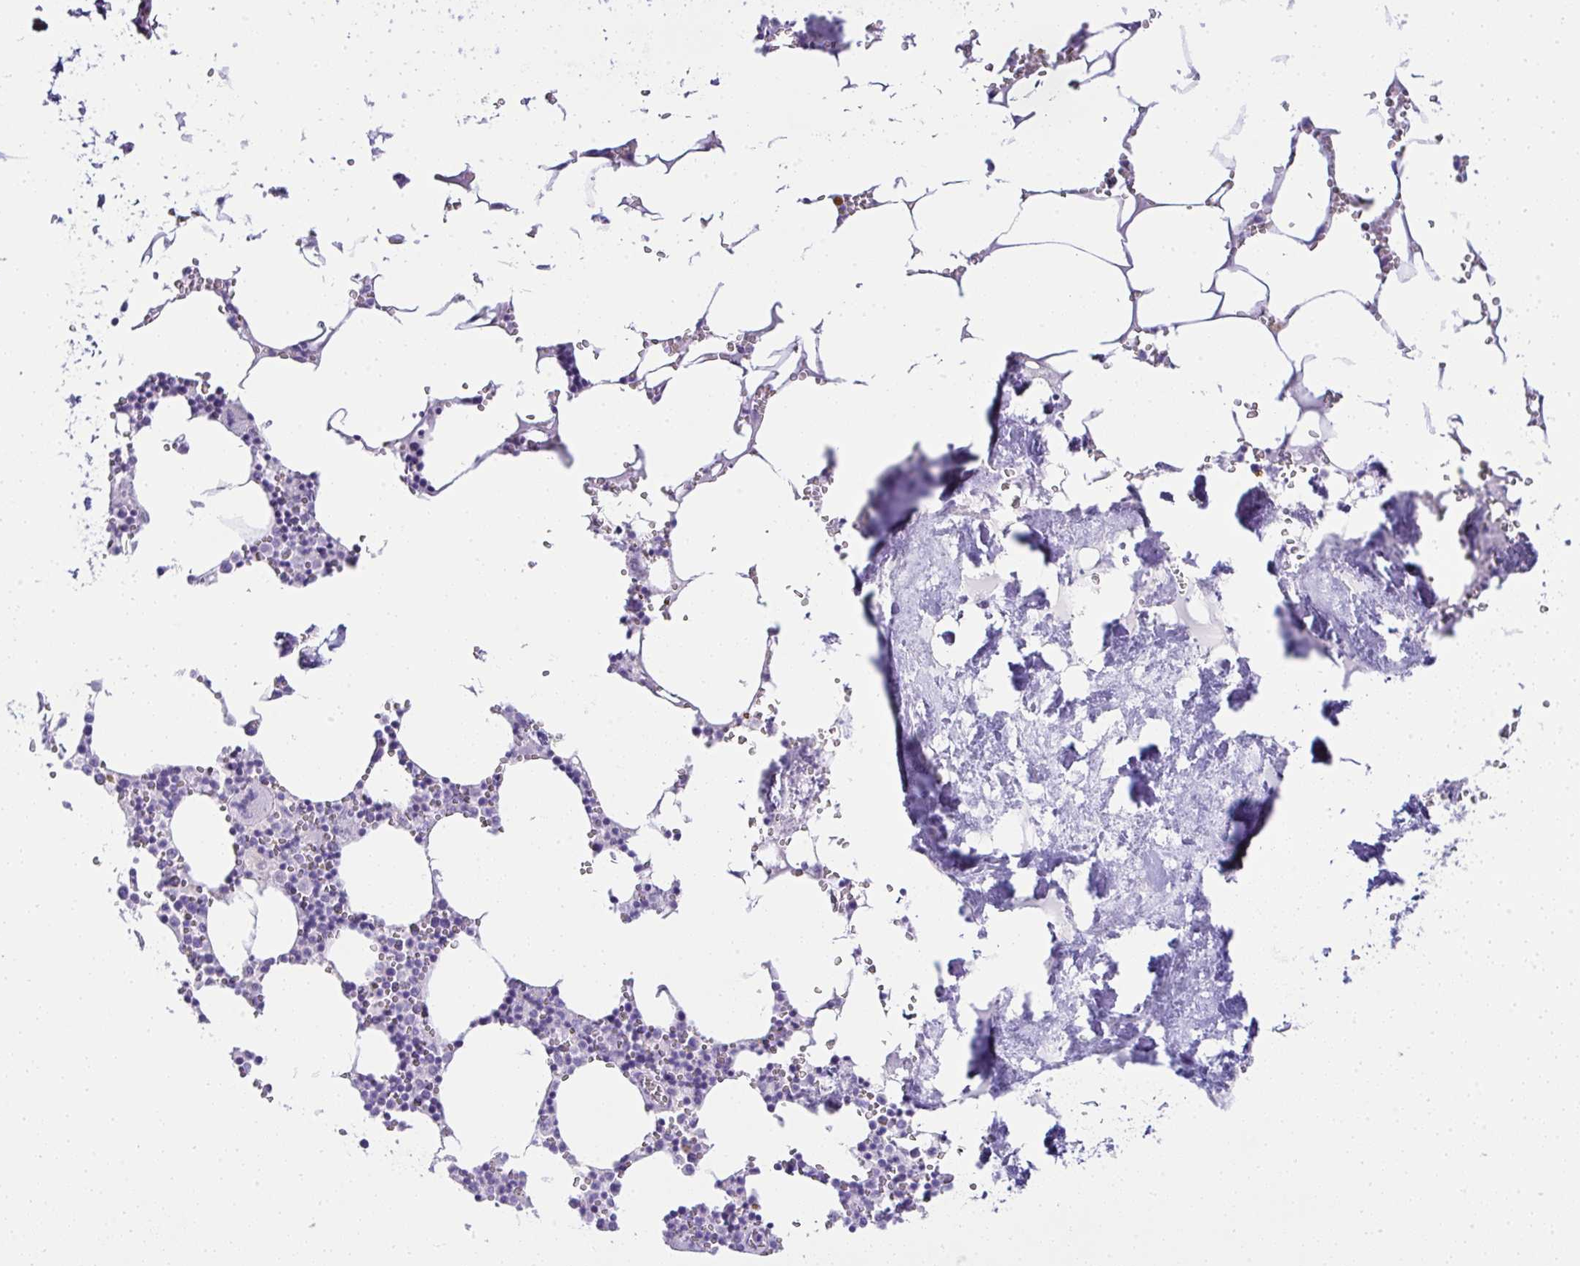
{"staining": {"intensity": "negative", "quantity": "none", "location": "none"}, "tissue": "bone marrow", "cell_type": "Hematopoietic cells", "image_type": "normal", "snomed": [{"axis": "morphology", "description": "Normal tissue, NOS"}, {"axis": "topography", "description": "Bone marrow"}], "caption": "A micrograph of bone marrow stained for a protein demonstrates no brown staining in hematopoietic cells.", "gene": "RNF183", "patient": {"sex": "male", "age": 54}}